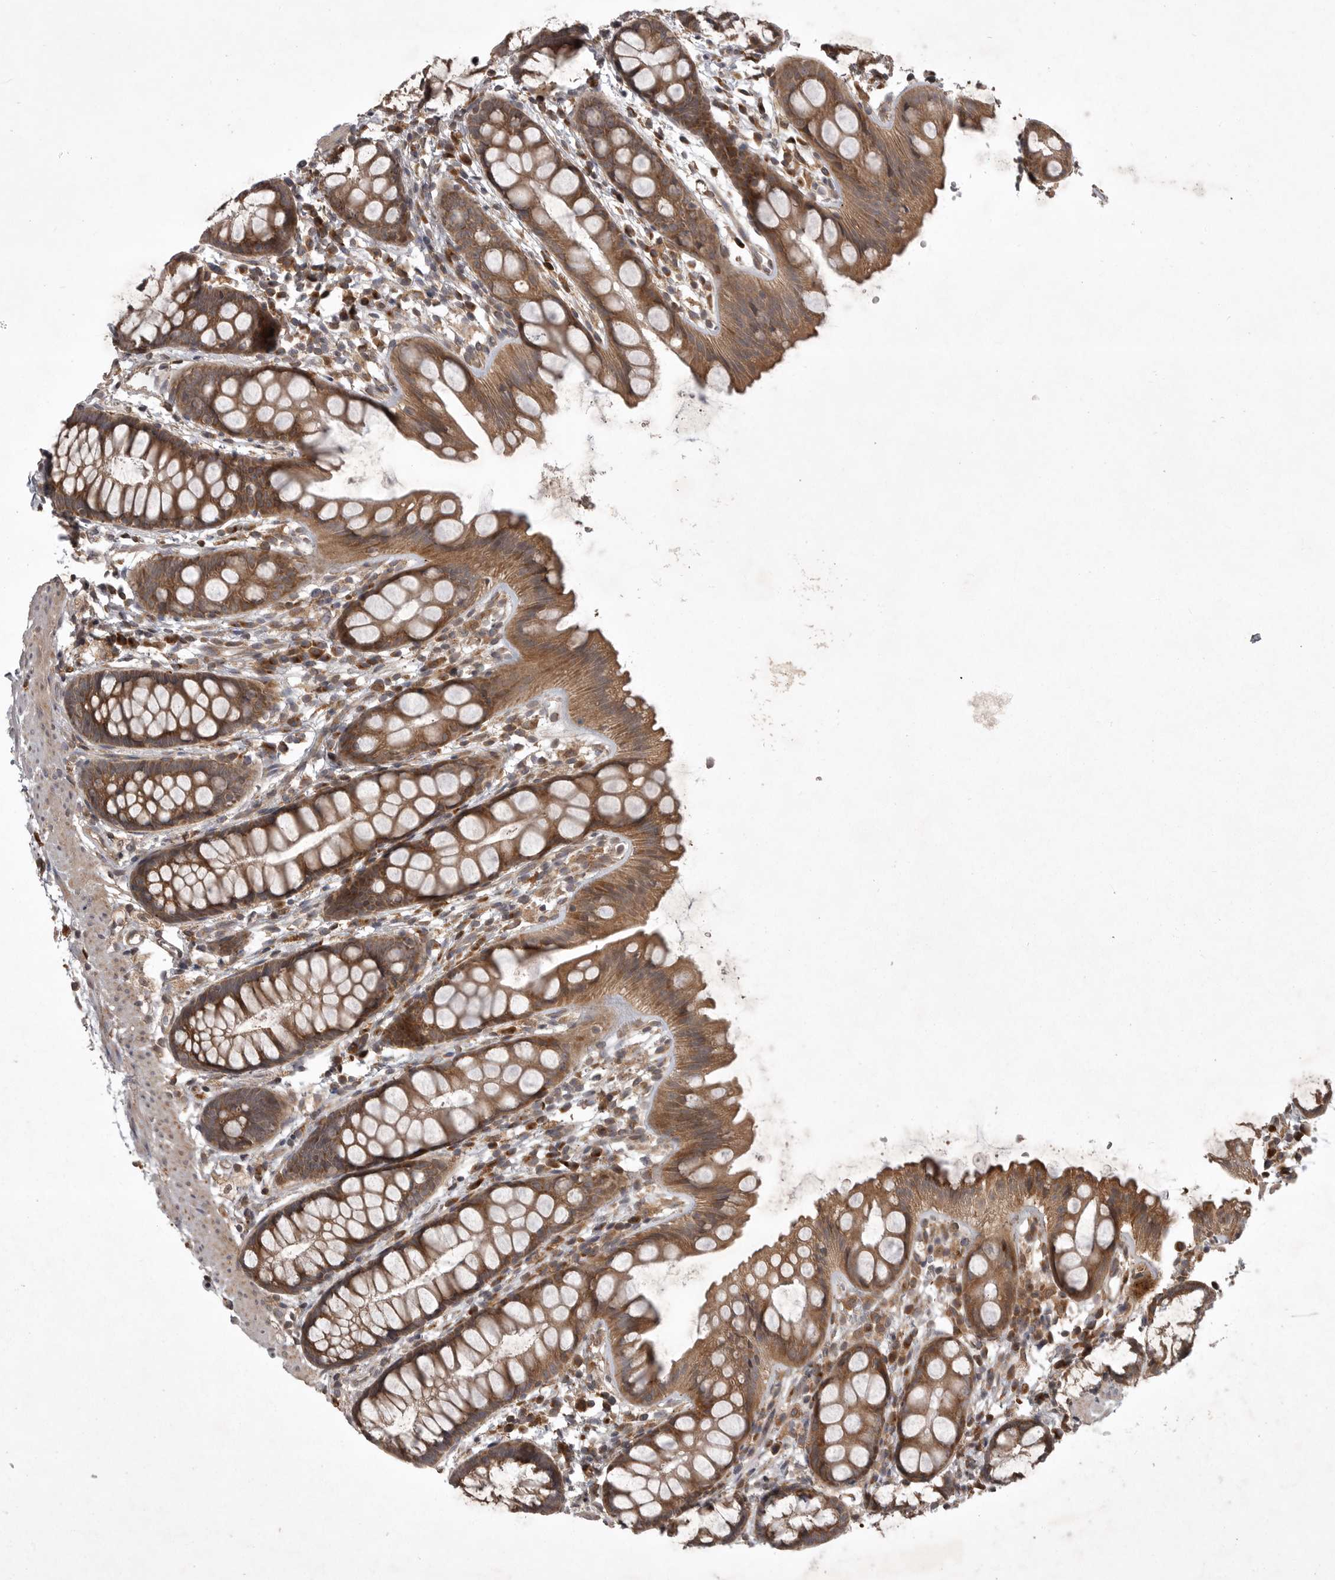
{"staining": {"intensity": "moderate", "quantity": ">75%", "location": "cytoplasmic/membranous"}, "tissue": "rectum", "cell_type": "Glandular cells", "image_type": "normal", "snomed": [{"axis": "morphology", "description": "Normal tissue, NOS"}, {"axis": "topography", "description": "Rectum"}], "caption": "Moderate cytoplasmic/membranous expression is appreciated in about >75% of glandular cells in unremarkable rectum.", "gene": "GPR31", "patient": {"sex": "female", "age": 65}}